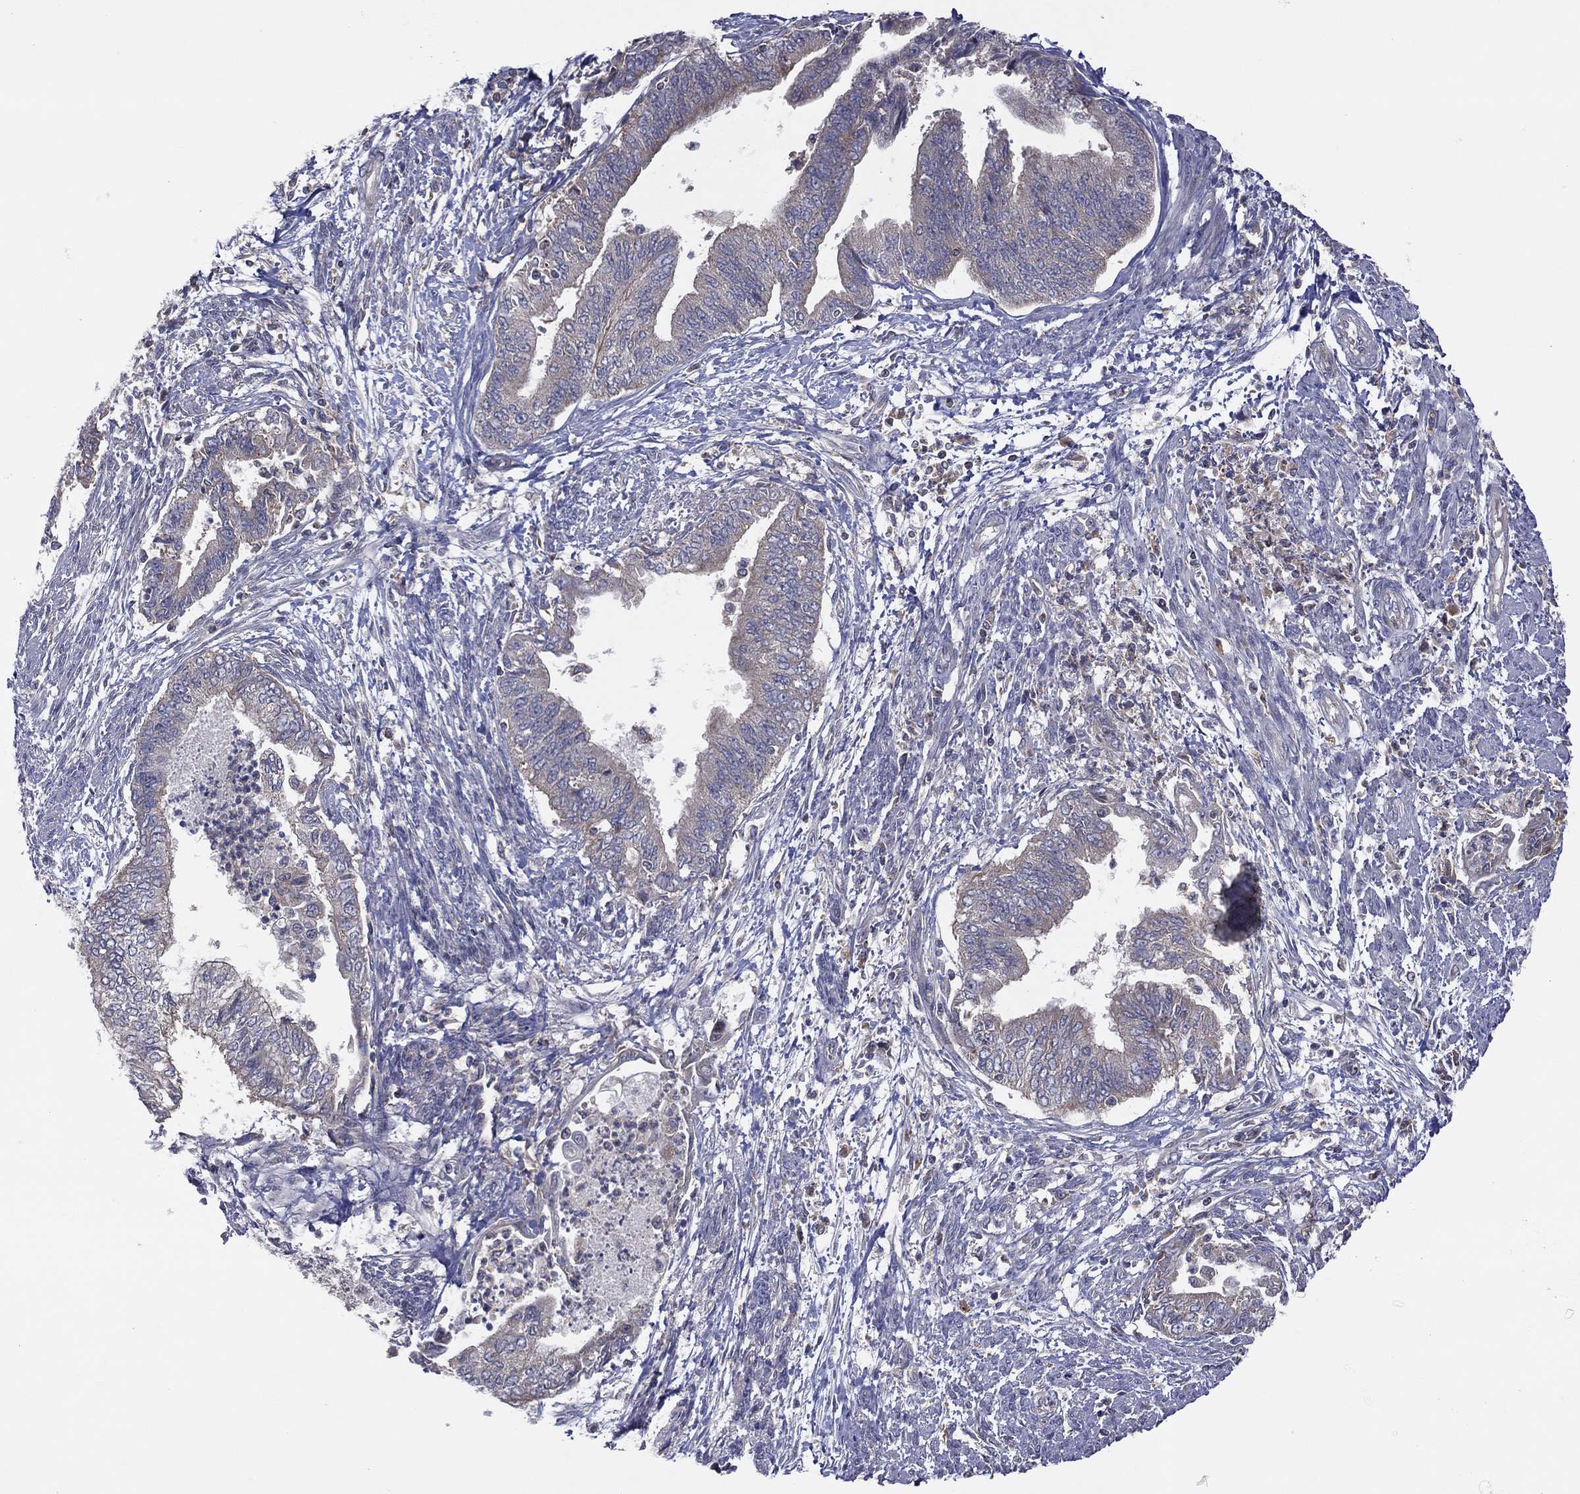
{"staining": {"intensity": "negative", "quantity": "none", "location": "none"}, "tissue": "endometrial cancer", "cell_type": "Tumor cells", "image_type": "cancer", "snomed": [{"axis": "morphology", "description": "Adenocarcinoma, NOS"}, {"axis": "topography", "description": "Endometrium"}], "caption": "Tumor cells show no significant staining in endometrial cancer.", "gene": "STARD3", "patient": {"sex": "female", "age": 65}}